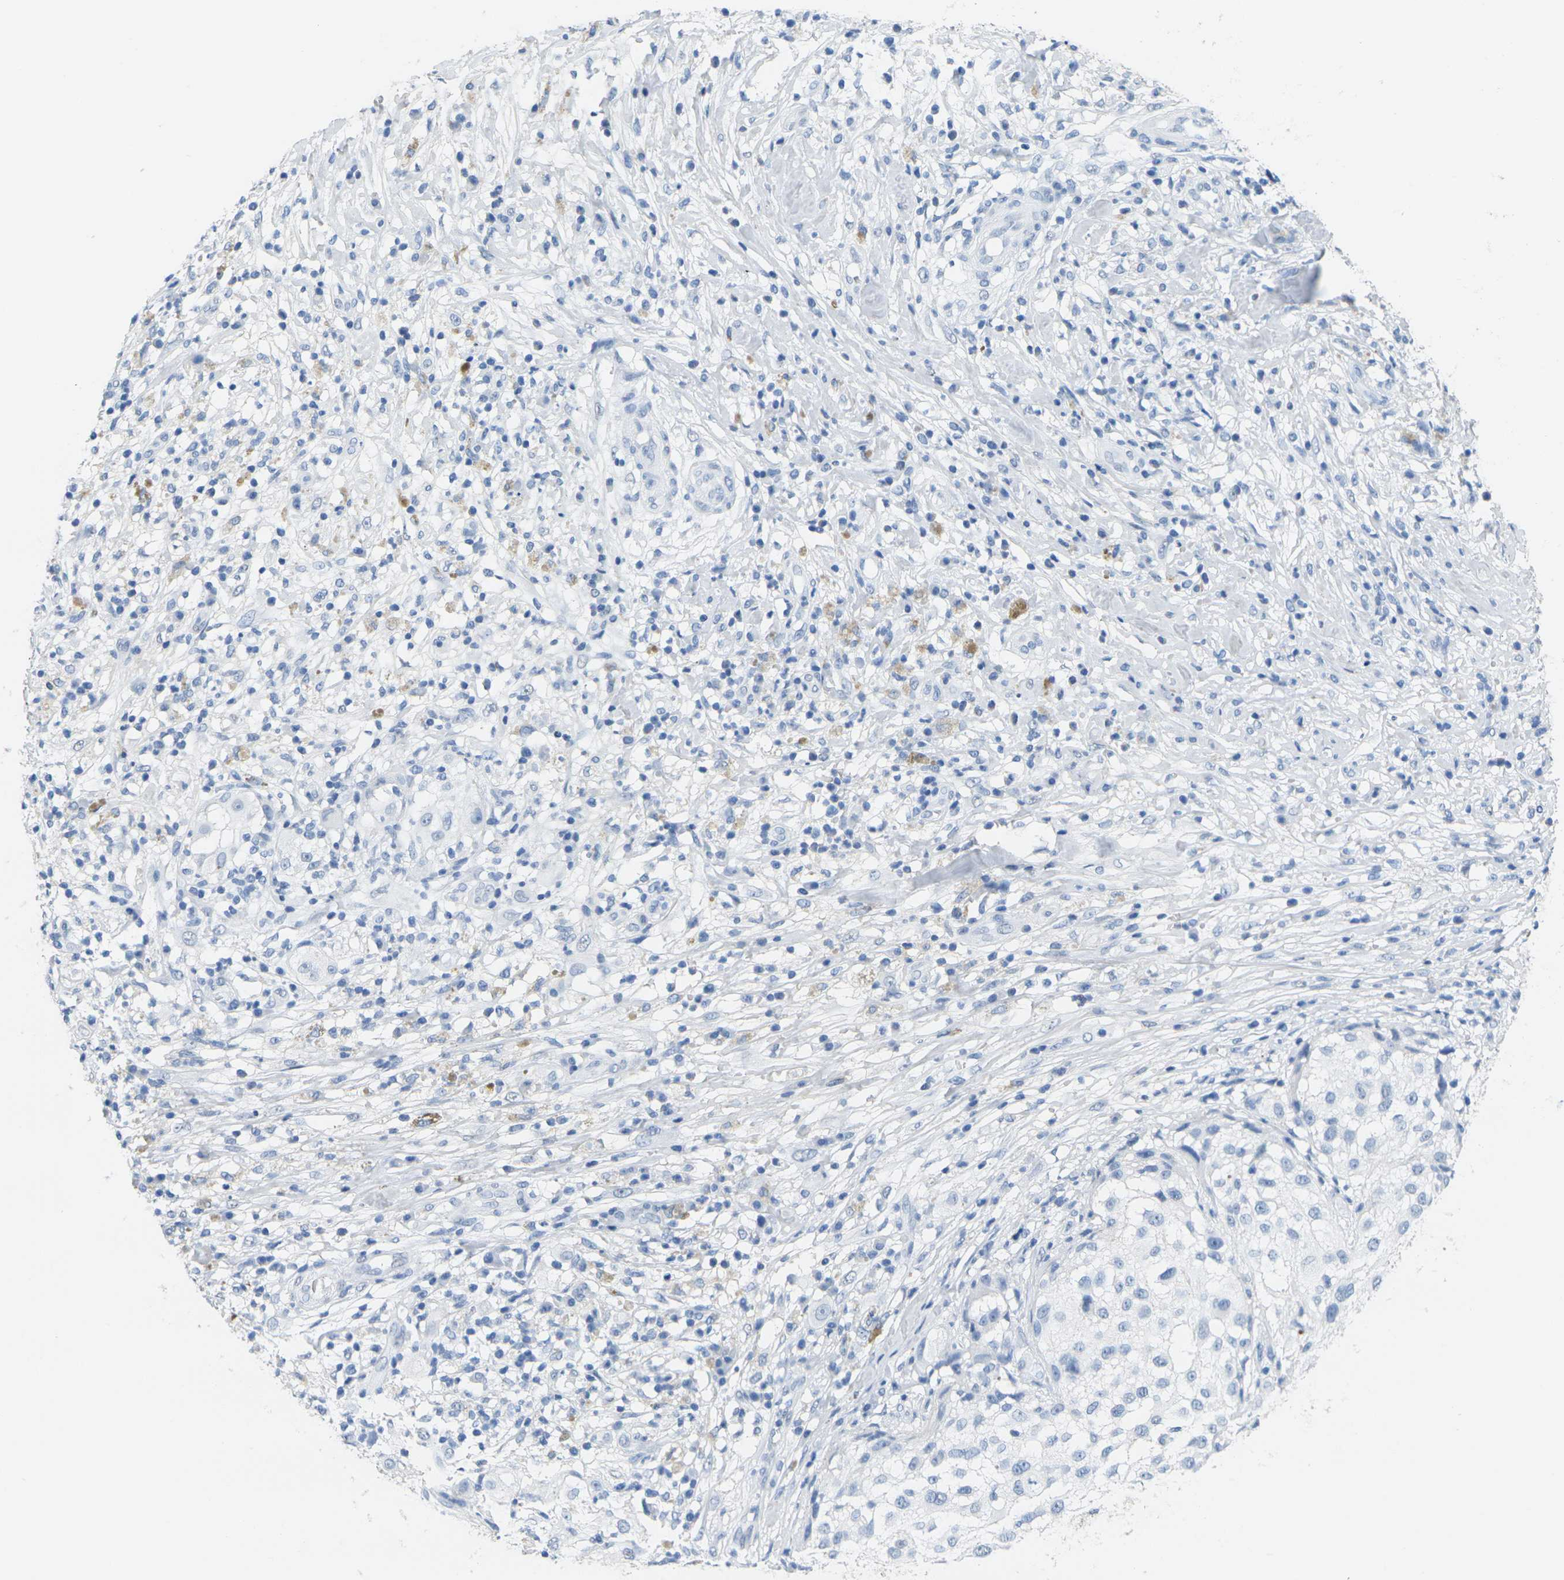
{"staining": {"intensity": "negative", "quantity": "none", "location": "none"}, "tissue": "melanoma", "cell_type": "Tumor cells", "image_type": "cancer", "snomed": [{"axis": "morphology", "description": "Necrosis, NOS"}, {"axis": "morphology", "description": "Malignant melanoma, NOS"}, {"axis": "topography", "description": "Skin"}], "caption": "Immunohistochemical staining of malignant melanoma shows no significant expression in tumor cells.", "gene": "CTAG1A", "patient": {"sex": "female", "age": 87}}